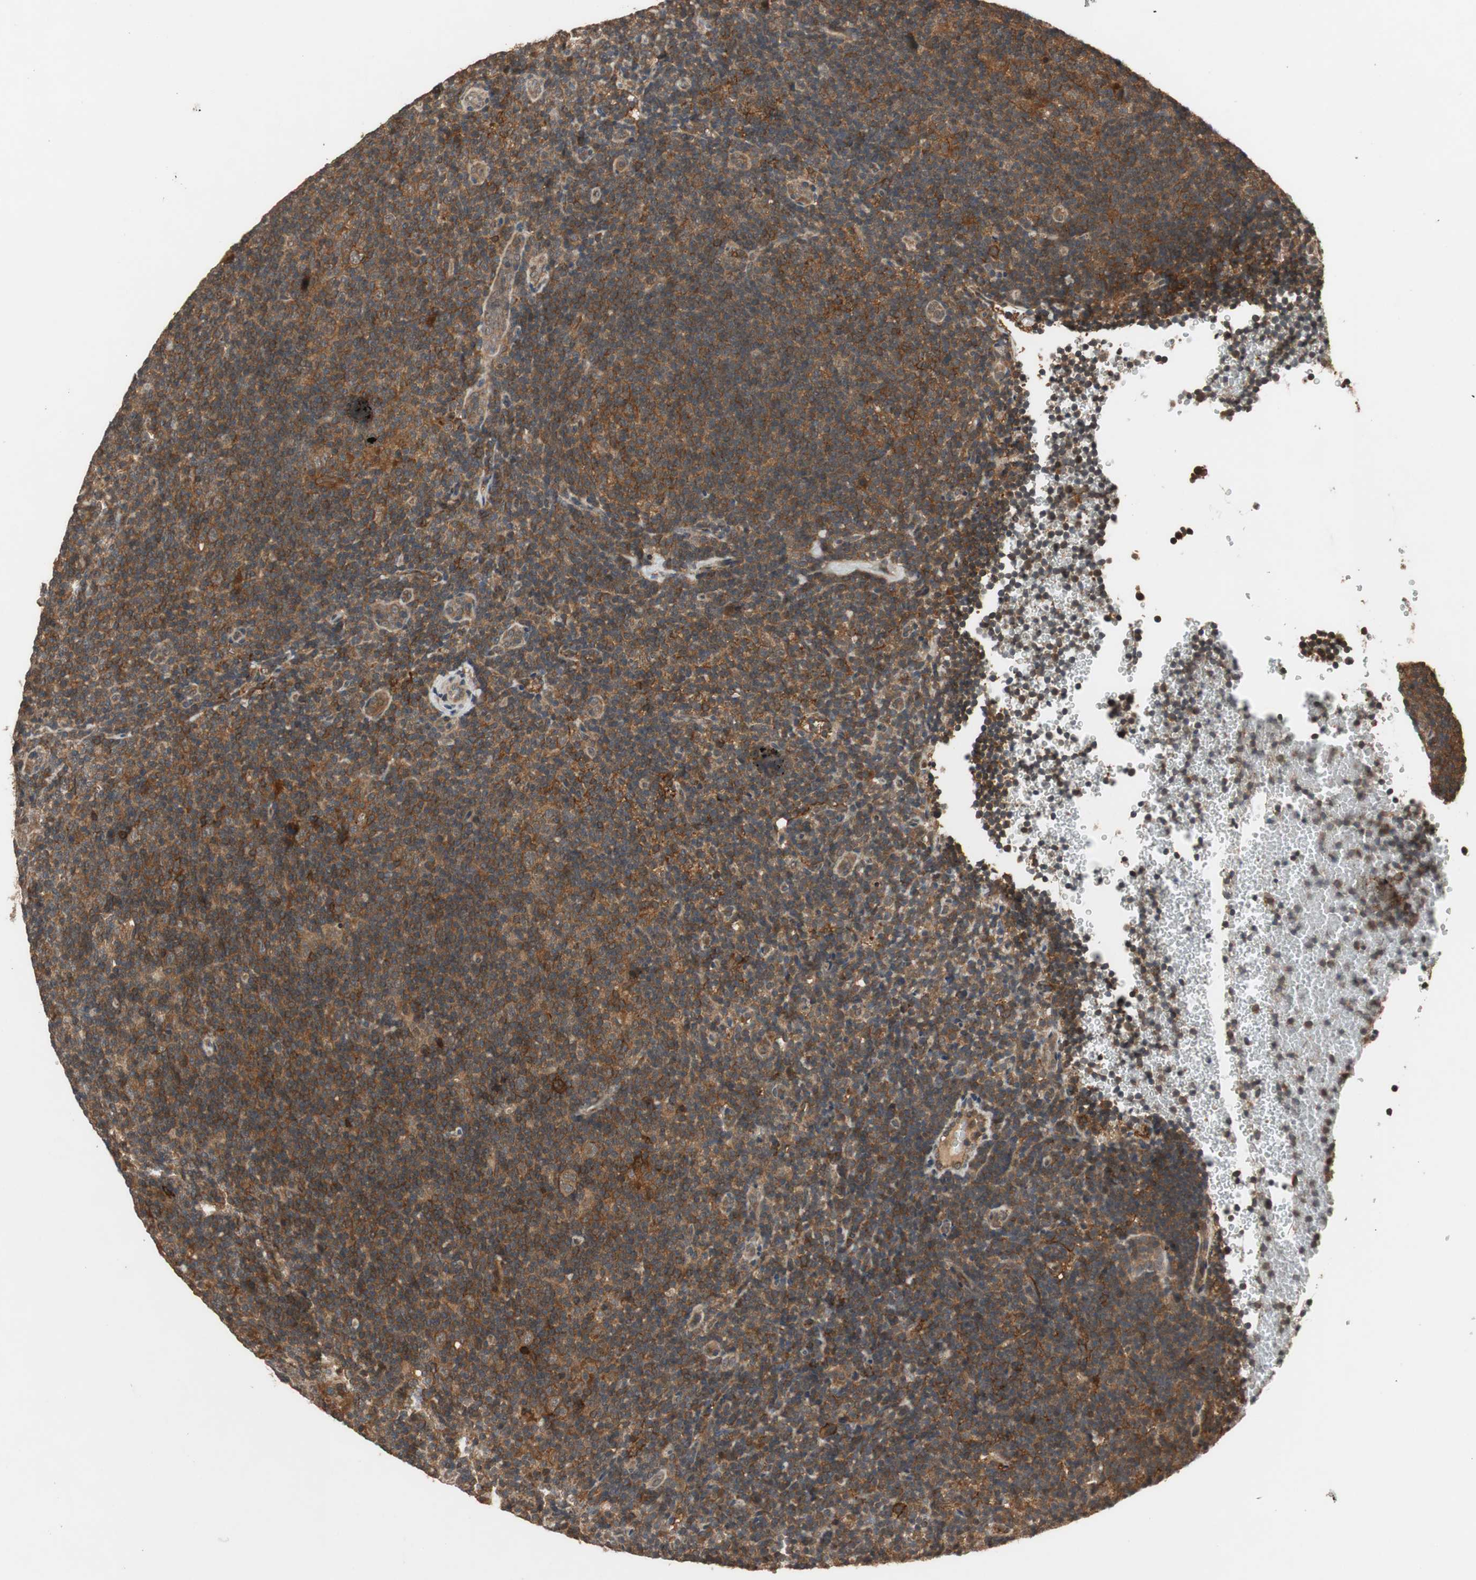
{"staining": {"intensity": "moderate", "quantity": ">75%", "location": "cytoplasmic/membranous"}, "tissue": "lymphoma", "cell_type": "Tumor cells", "image_type": "cancer", "snomed": [{"axis": "morphology", "description": "Hodgkin's disease, NOS"}, {"axis": "topography", "description": "Lymph node"}], "caption": "Brown immunohistochemical staining in lymphoma reveals moderate cytoplasmic/membranous positivity in about >75% of tumor cells. (DAB IHC with brightfield microscopy, high magnification).", "gene": "TMEM230", "patient": {"sex": "female", "age": 57}}